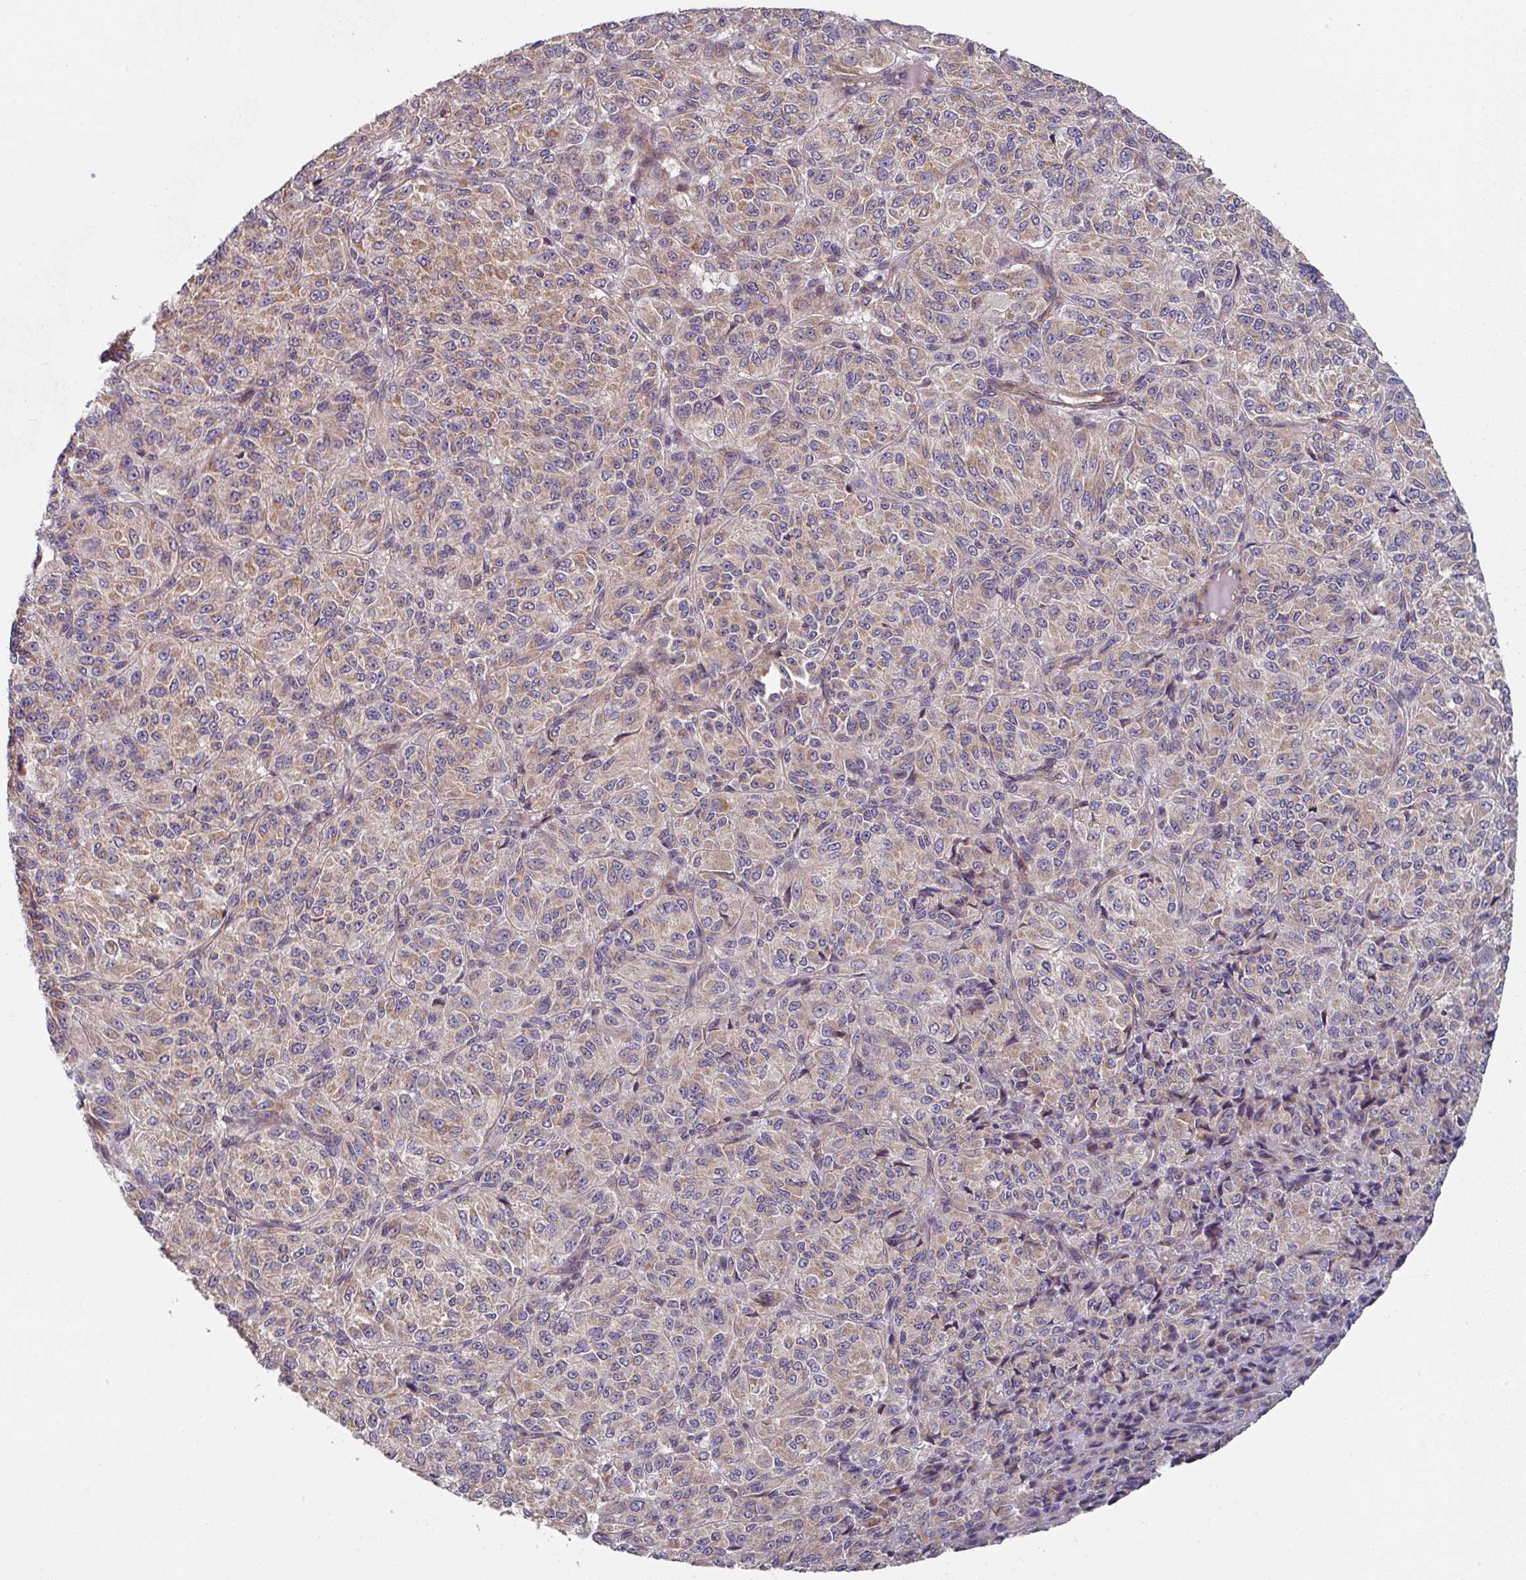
{"staining": {"intensity": "weak", "quantity": ">75%", "location": "cytoplasmic/membranous"}, "tissue": "melanoma", "cell_type": "Tumor cells", "image_type": "cancer", "snomed": [{"axis": "morphology", "description": "Malignant melanoma, Metastatic site"}, {"axis": "topography", "description": "Brain"}], "caption": "This image shows immunohistochemistry (IHC) staining of melanoma, with low weak cytoplasmic/membranous positivity in approximately >75% of tumor cells.", "gene": "DCAF12L2", "patient": {"sex": "female", "age": 56}}